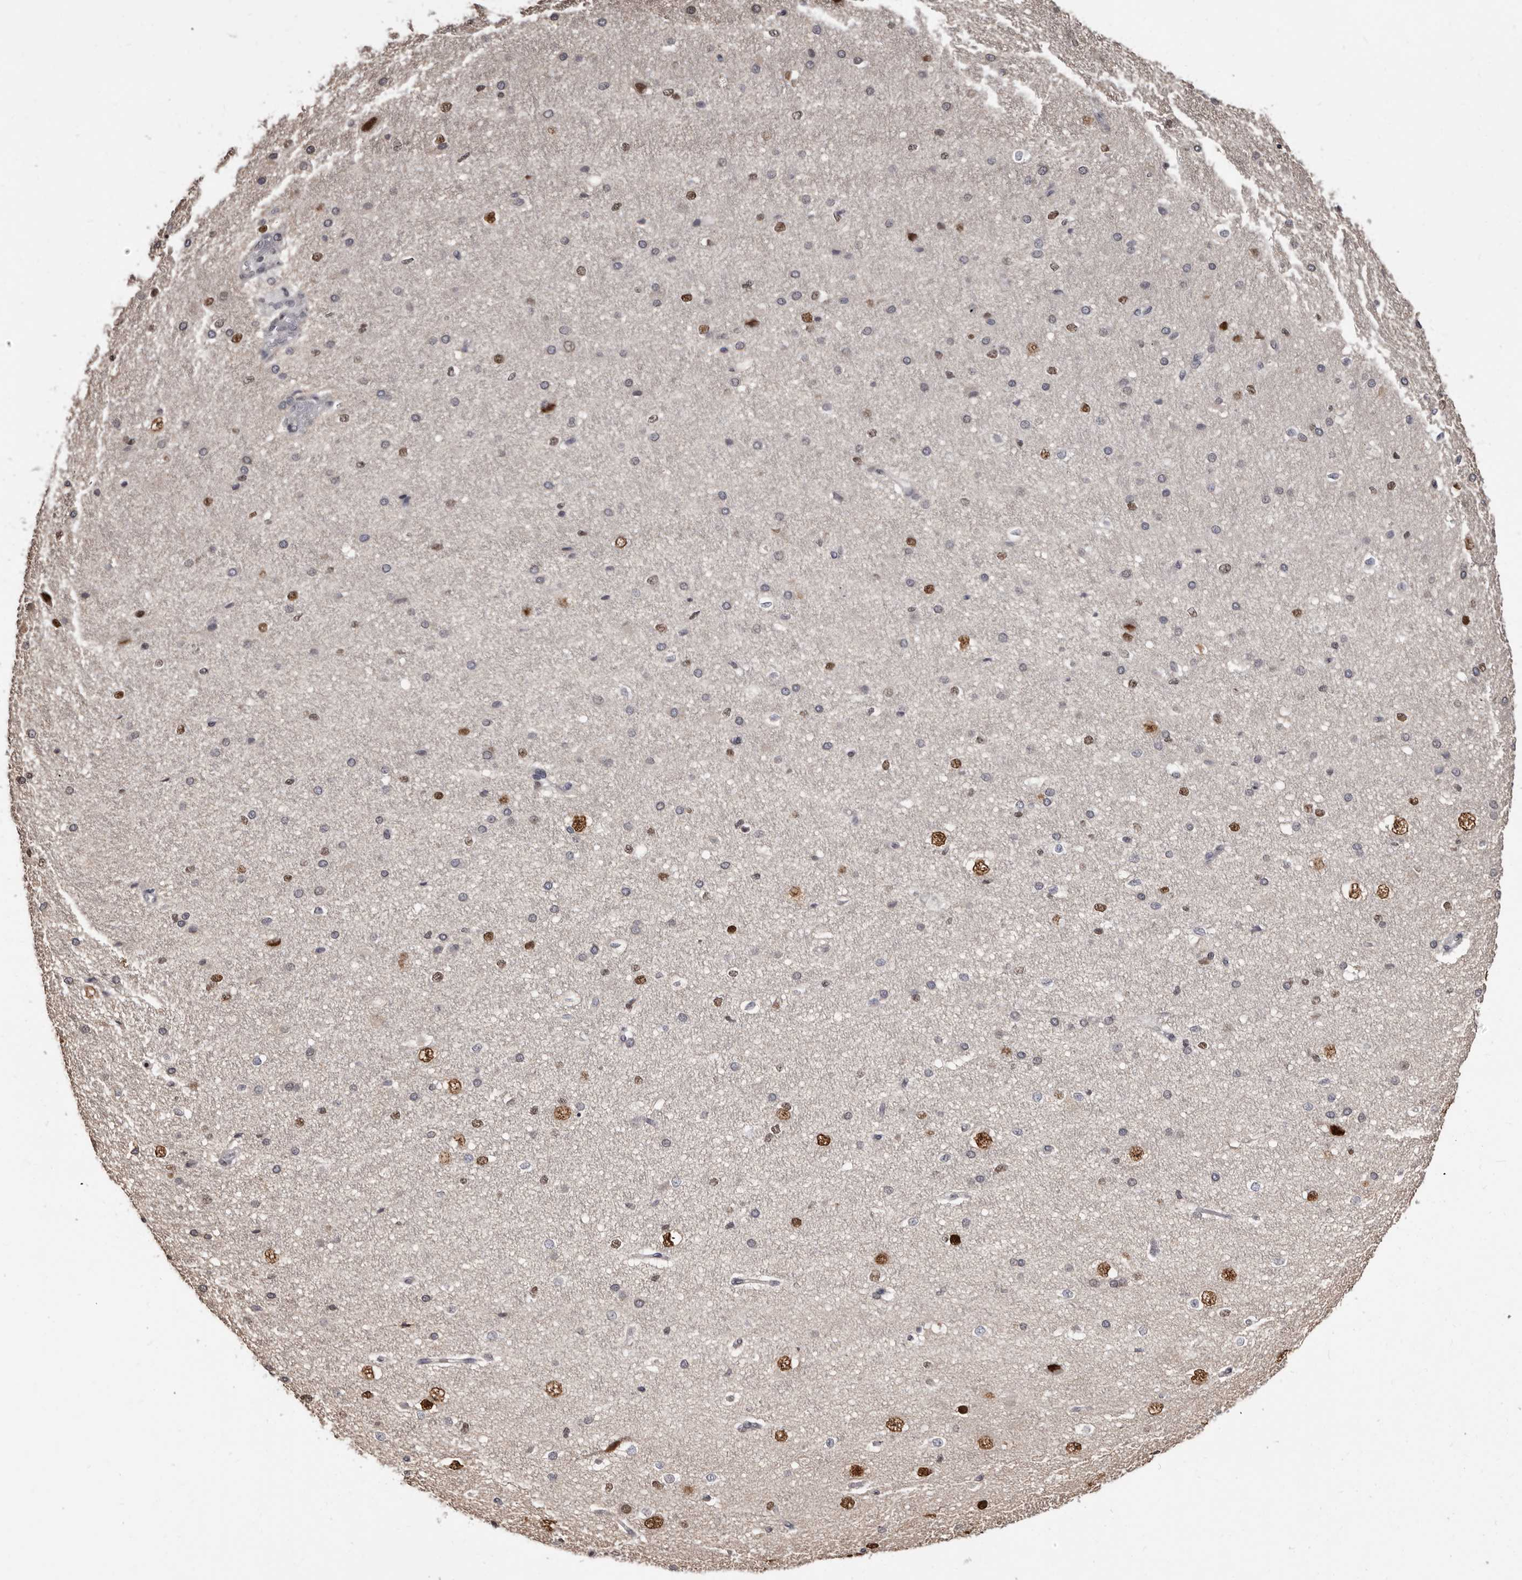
{"staining": {"intensity": "negative", "quantity": "none", "location": "none"}, "tissue": "cerebral cortex", "cell_type": "Endothelial cells", "image_type": "normal", "snomed": [{"axis": "morphology", "description": "Normal tissue, NOS"}, {"axis": "morphology", "description": "Developmental malformation"}, {"axis": "topography", "description": "Cerebral cortex"}], "caption": "Endothelial cells show no significant positivity in benign cerebral cortex. The staining was performed using DAB (3,3'-diaminobenzidine) to visualize the protein expression in brown, while the nuclei were stained in blue with hematoxylin (Magnification: 20x).", "gene": "KHDRBS2", "patient": {"sex": "female", "age": 30}}